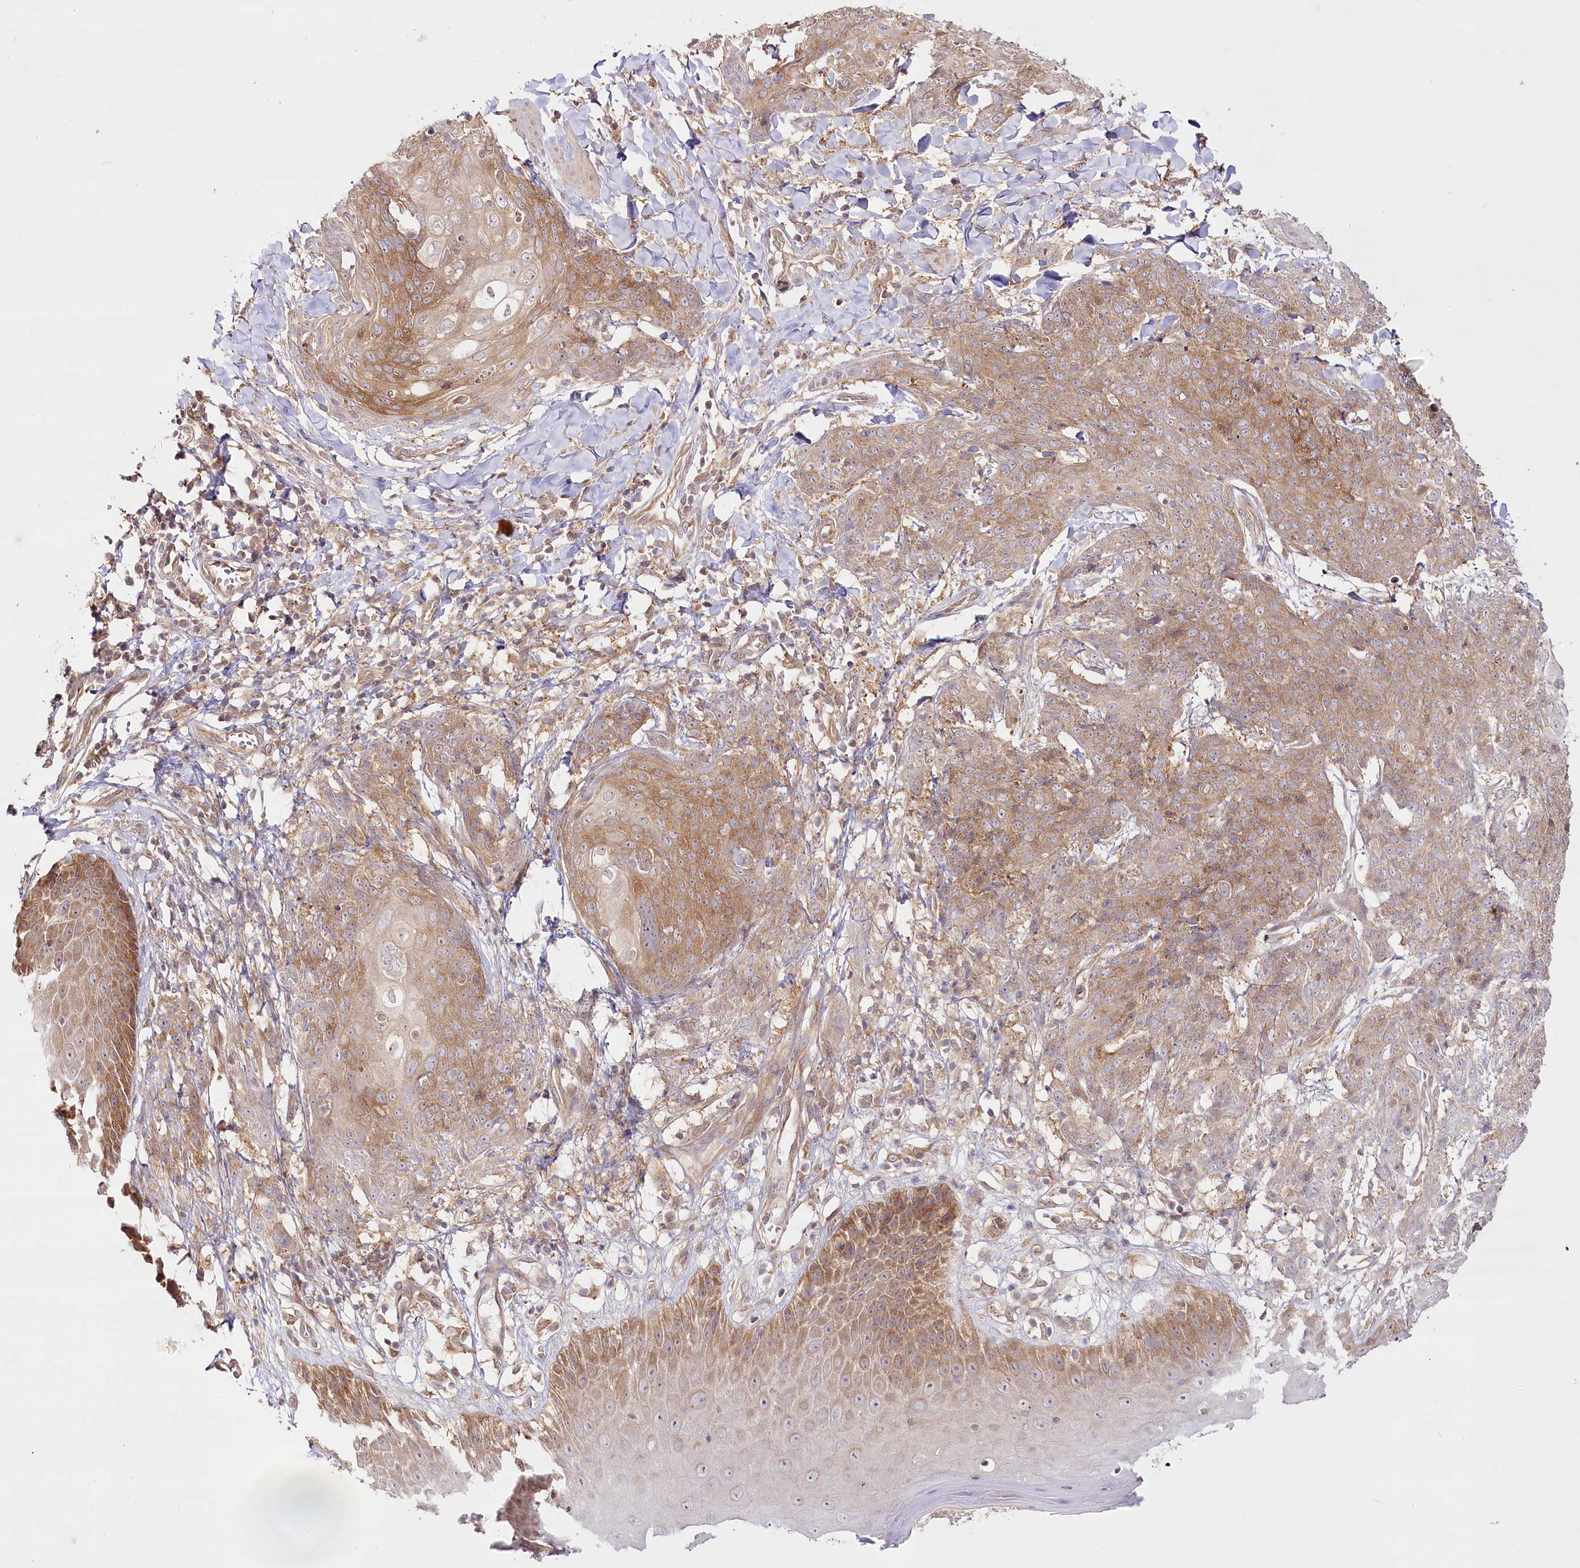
{"staining": {"intensity": "moderate", "quantity": ">75%", "location": "cytoplasmic/membranous"}, "tissue": "skin cancer", "cell_type": "Tumor cells", "image_type": "cancer", "snomed": [{"axis": "morphology", "description": "Squamous cell carcinoma, NOS"}, {"axis": "topography", "description": "Skin"}, {"axis": "topography", "description": "Vulva"}], "caption": "Squamous cell carcinoma (skin) stained with DAB (3,3'-diaminobenzidine) immunohistochemistry reveals medium levels of moderate cytoplasmic/membranous staining in approximately >75% of tumor cells.", "gene": "INPP4B", "patient": {"sex": "female", "age": 85}}